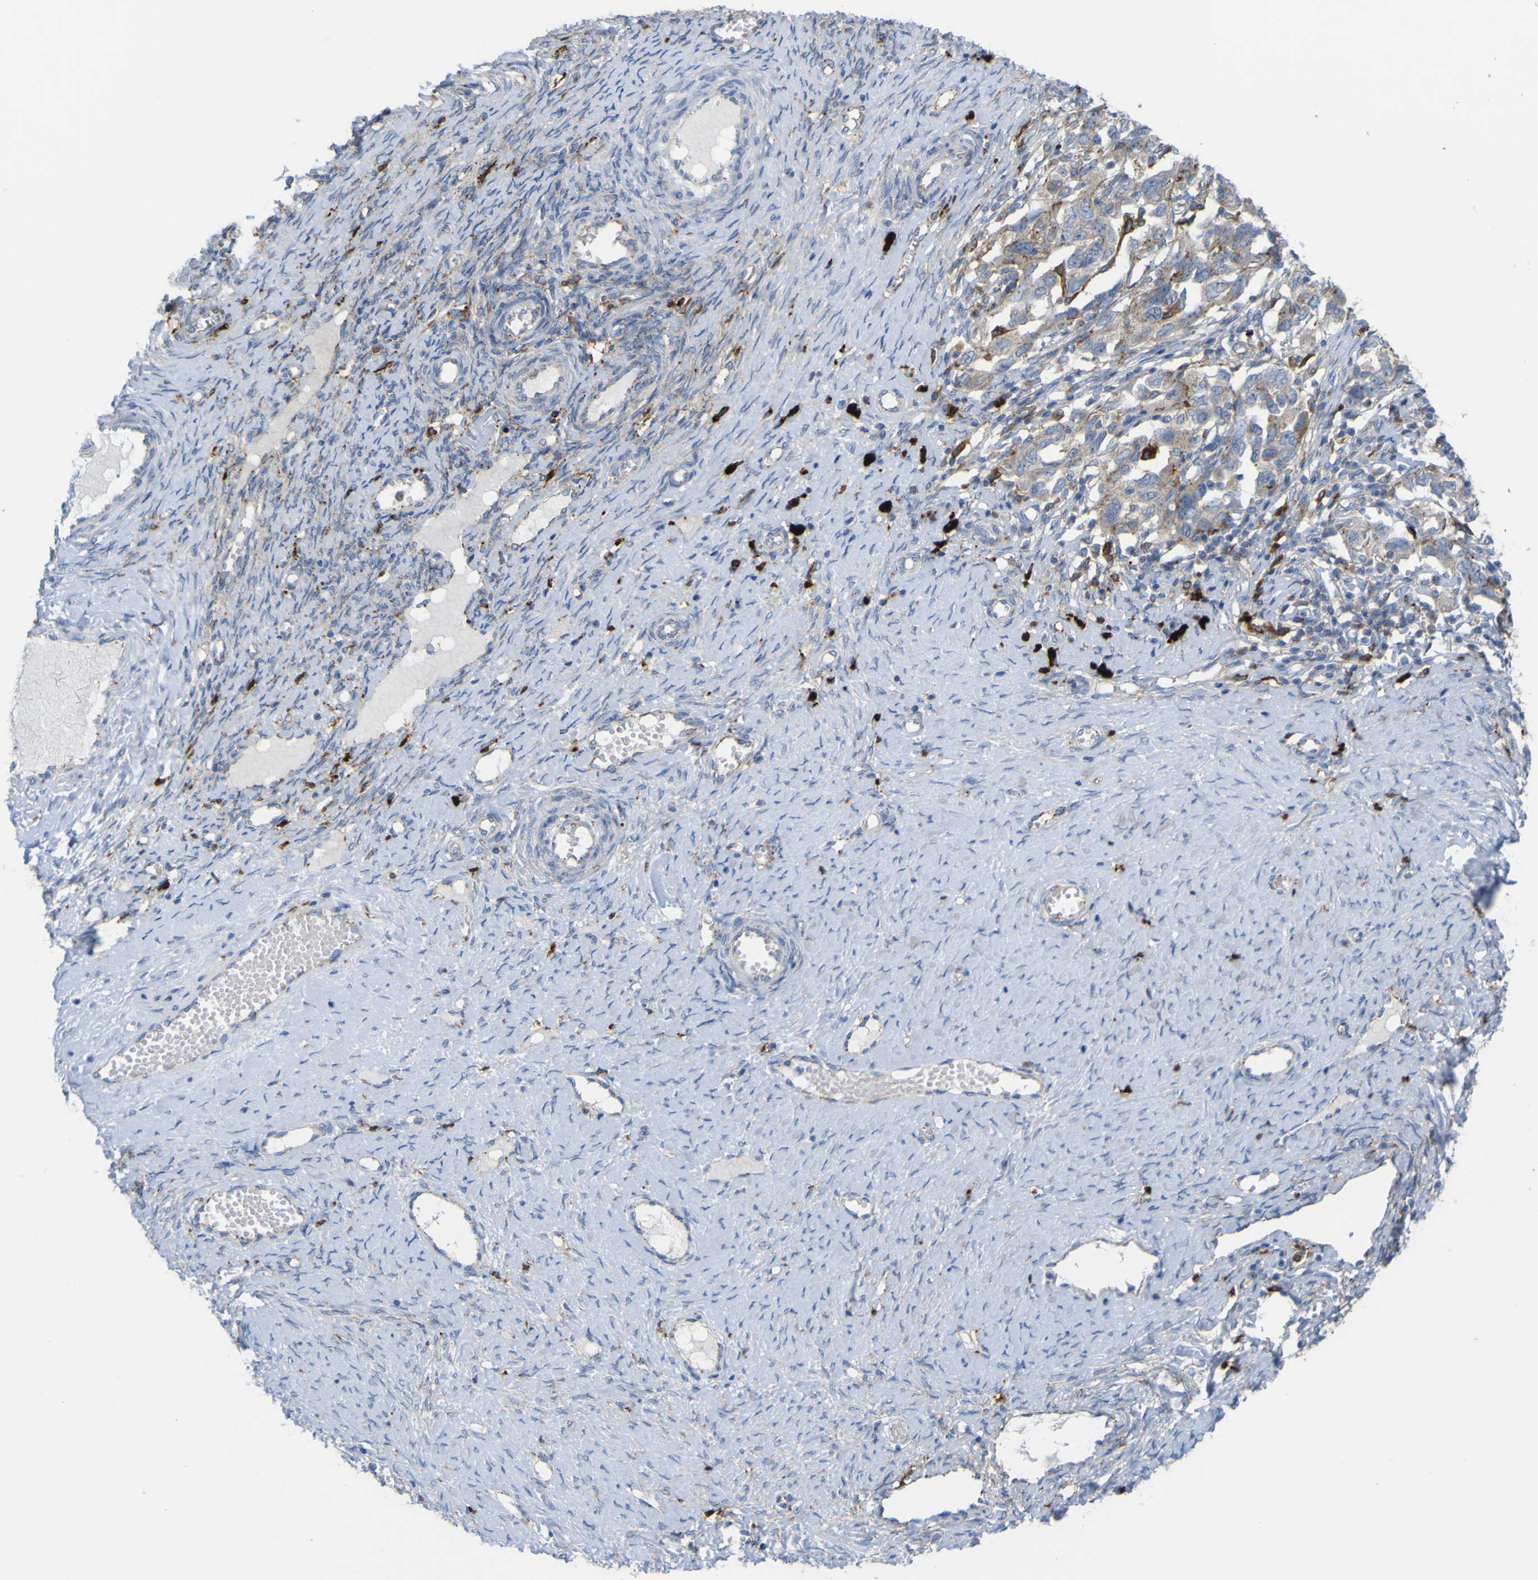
{"staining": {"intensity": "moderate", "quantity": "25%-75%", "location": "cytoplasmic/membranous"}, "tissue": "ovarian cancer", "cell_type": "Tumor cells", "image_type": "cancer", "snomed": [{"axis": "morphology", "description": "Carcinoma, NOS"}, {"axis": "morphology", "description": "Cystadenocarcinoma, serous, NOS"}, {"axis": "topography", "description": "Ovary"}], "caption": "Carcinoma (ovarian) was stained to show a protein in brown. There is medium levels of moderate cytoplasmic/membranous expression in approximately 25%-75% of tumor cells.", "gene": "PLD3", "patient": {"sex": "female", "age": 69}}